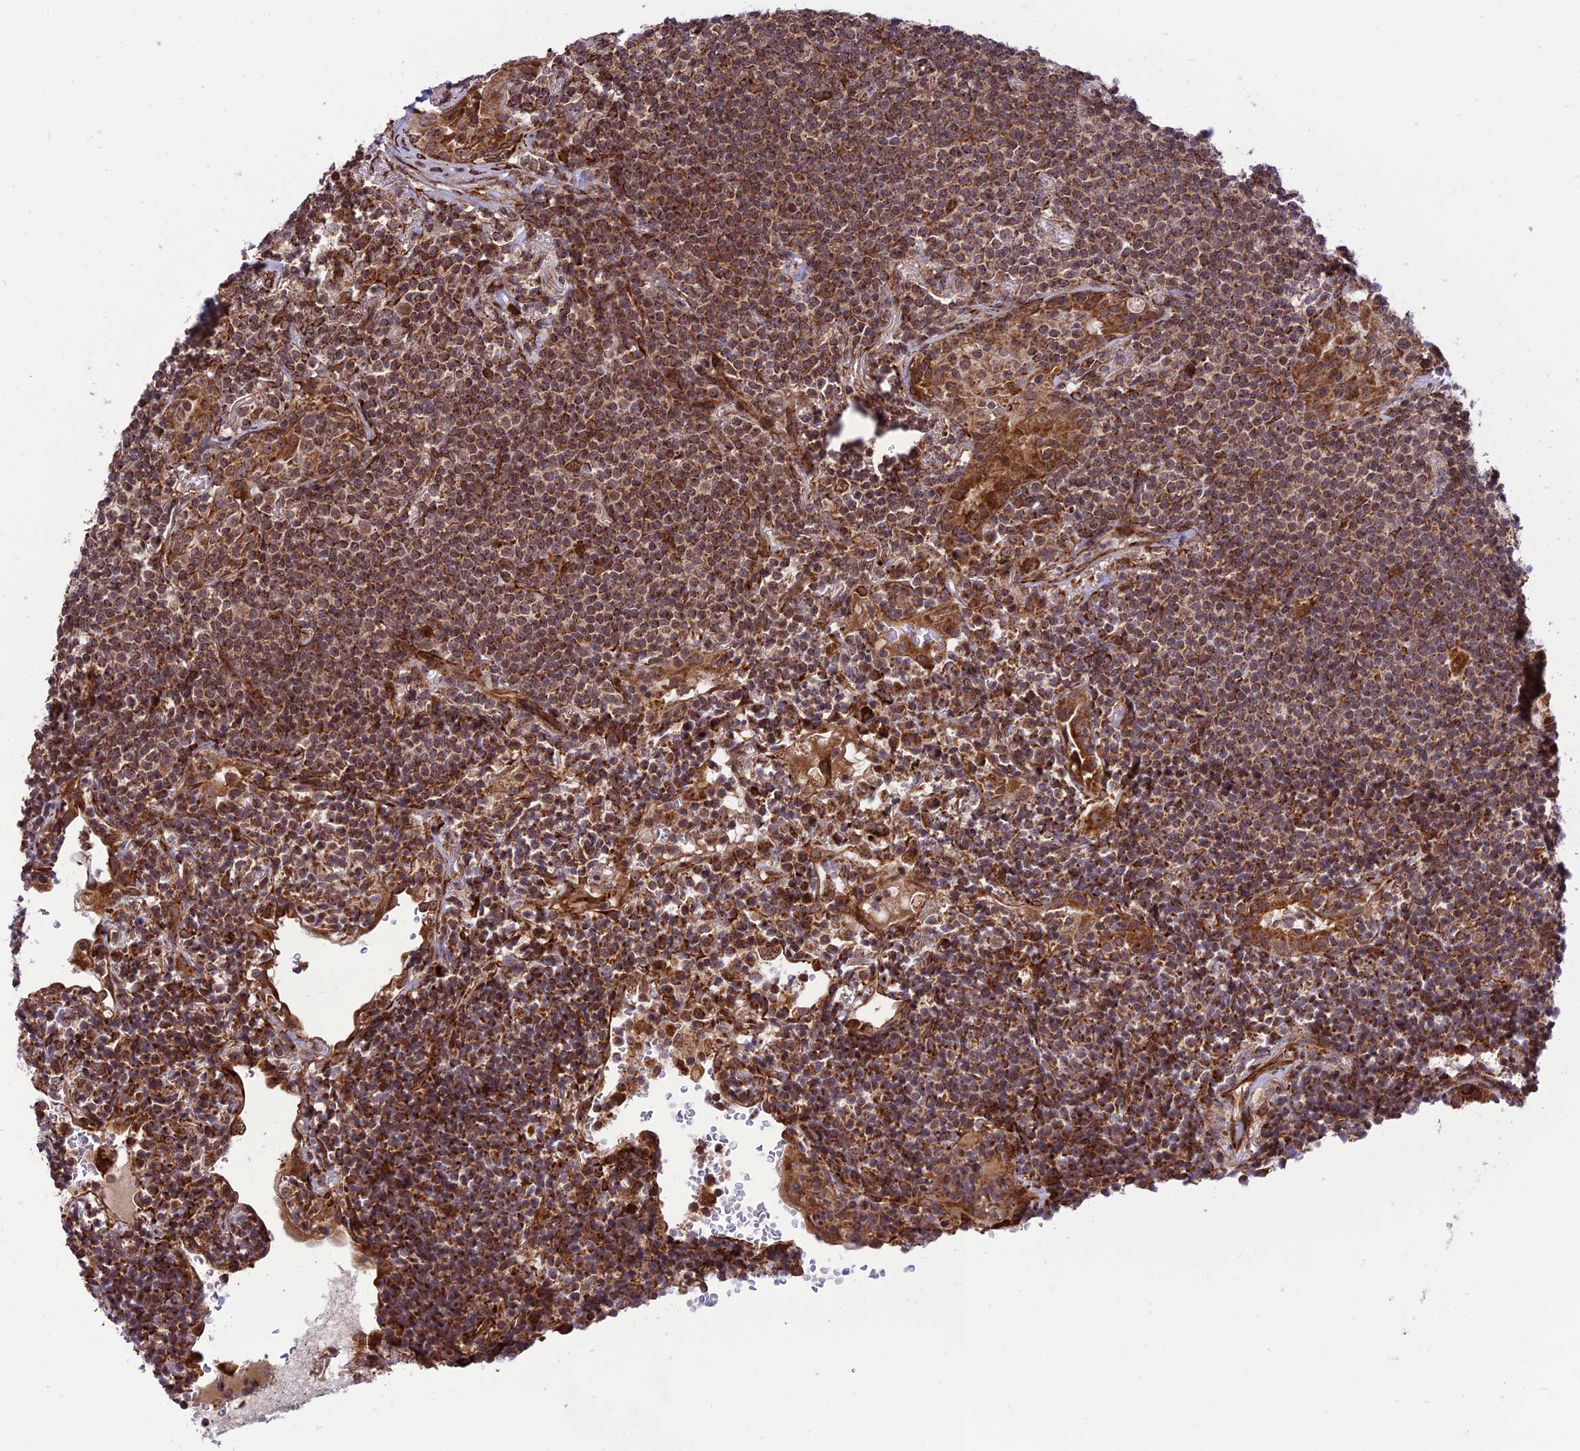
{"staining": {"intensity": "moderate", "quantity": ">75%", "location": "cytoplasmic/membranous"}, "tissue": "lymphoma", "cell_type": "Tumor cells", "image_type": "cancer", "snomed": [{"axis": "morphology", "description": "Malignant lymphoma, non-Hodgkin's type, Low grade"}, {"axis": "topography", "description": "Lung"}], "caption": "Approximately >75% of tumor cells in malignant lymphoma, non-Hodgkin's type (low-grade) display moderate cytoplasmic/membranous protein positivity as visualized by brown immunohistochemical staining.", "gene": "CRTAP", "patient": {"sex": "female", "age": 71}}